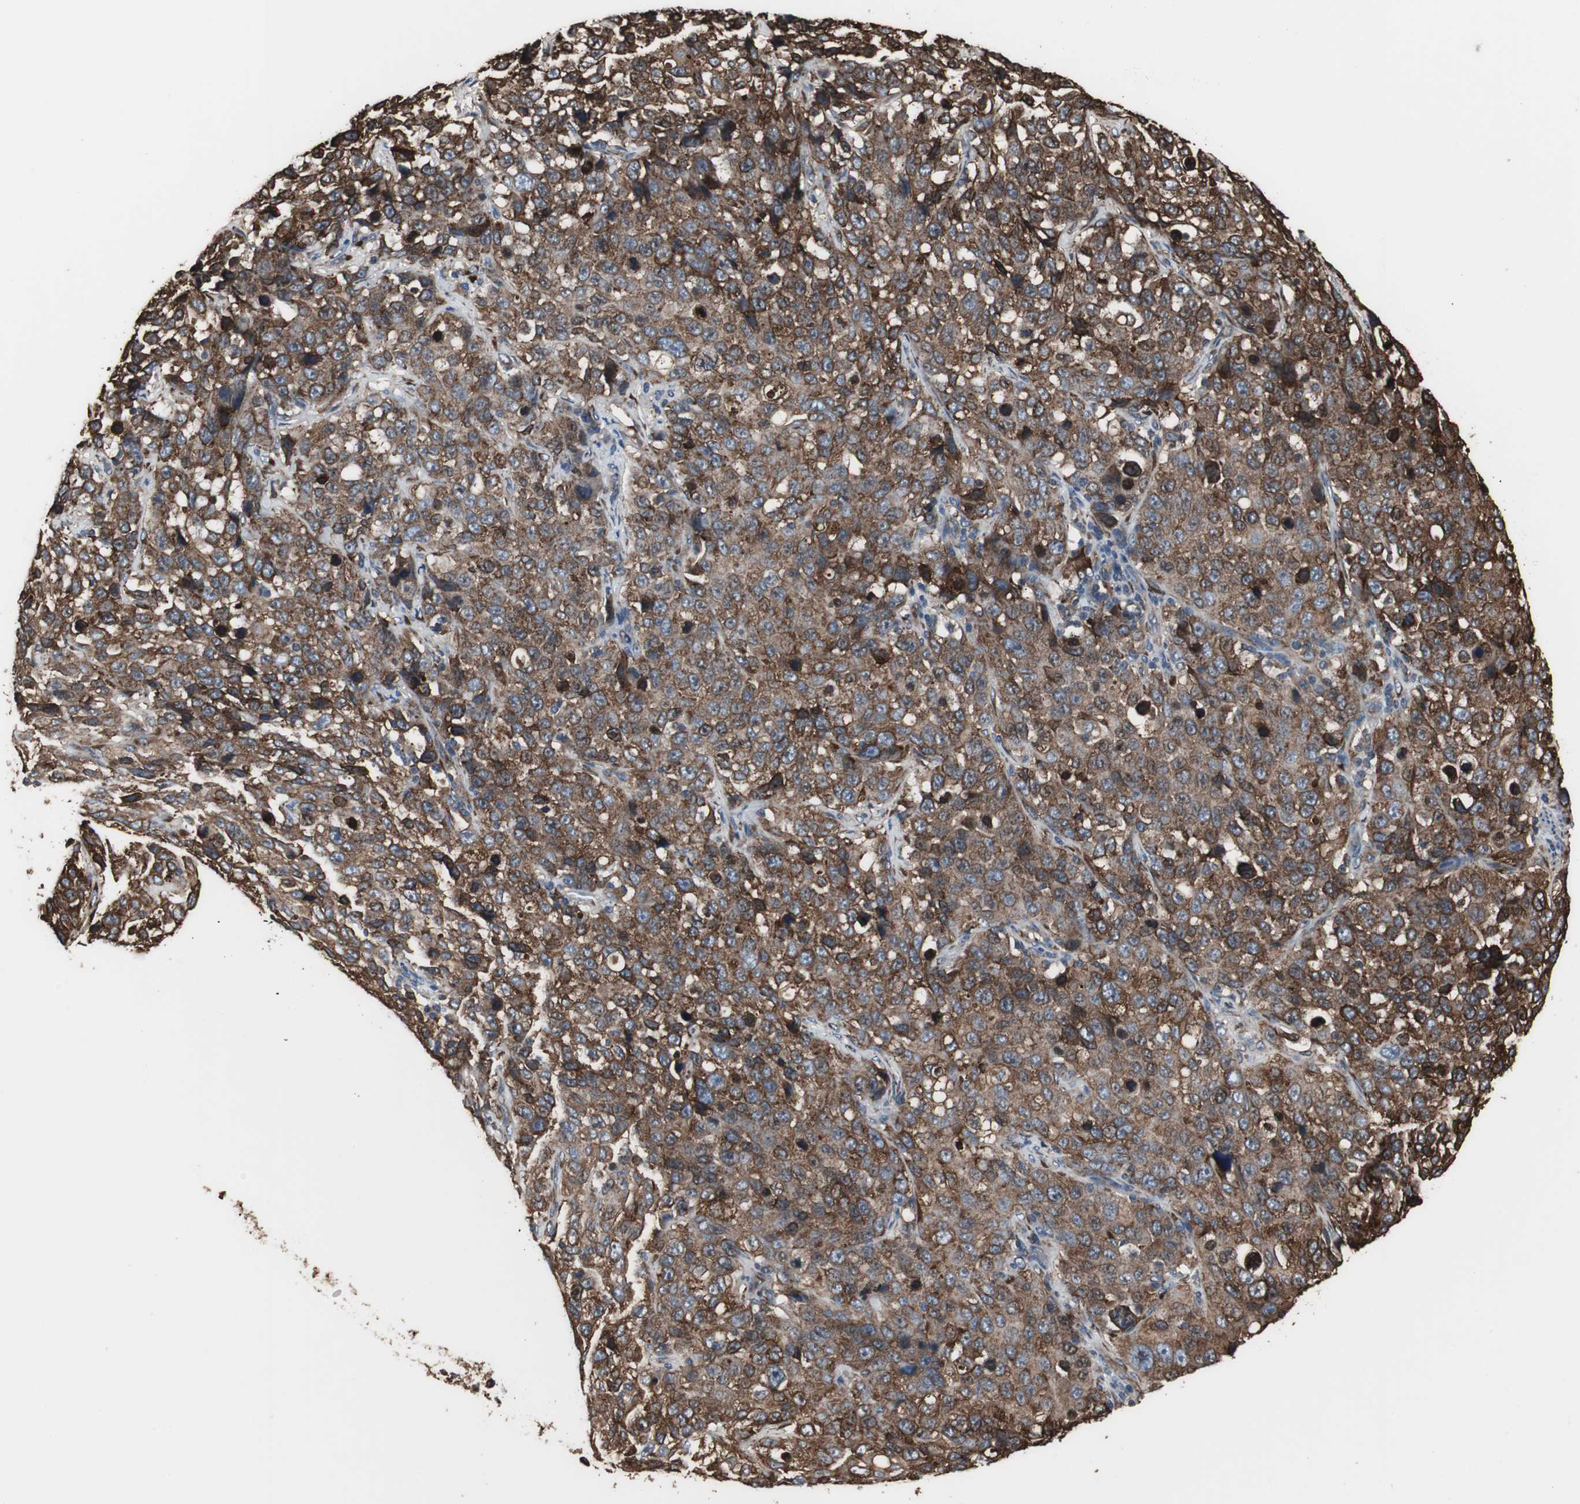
{"staining": {"intensity": "moderate", "quantity": ">75%", "location": "cytoplasmic/membranous"}, "tissue": "stomach cancer", "cell_type": "Tumor cells", "image_type": "cancer", "snomed": [{"axis": "morphology", "description": "Normal tissue, NOS"}, {"axis": "morphology", "description": "Adenocarcinoma, NOS"}, {"axis": "topography", "description": "Stomach"}], "caption": "IHC photomicrograph of human stomach cancer stained for a protein (brown), which displays medium levels of moderate cytoplasmic/membranous positivity in approximately >75% of tumor cells.", "gene": "CALU", "patient": {"sex": "male", "age": 48}}